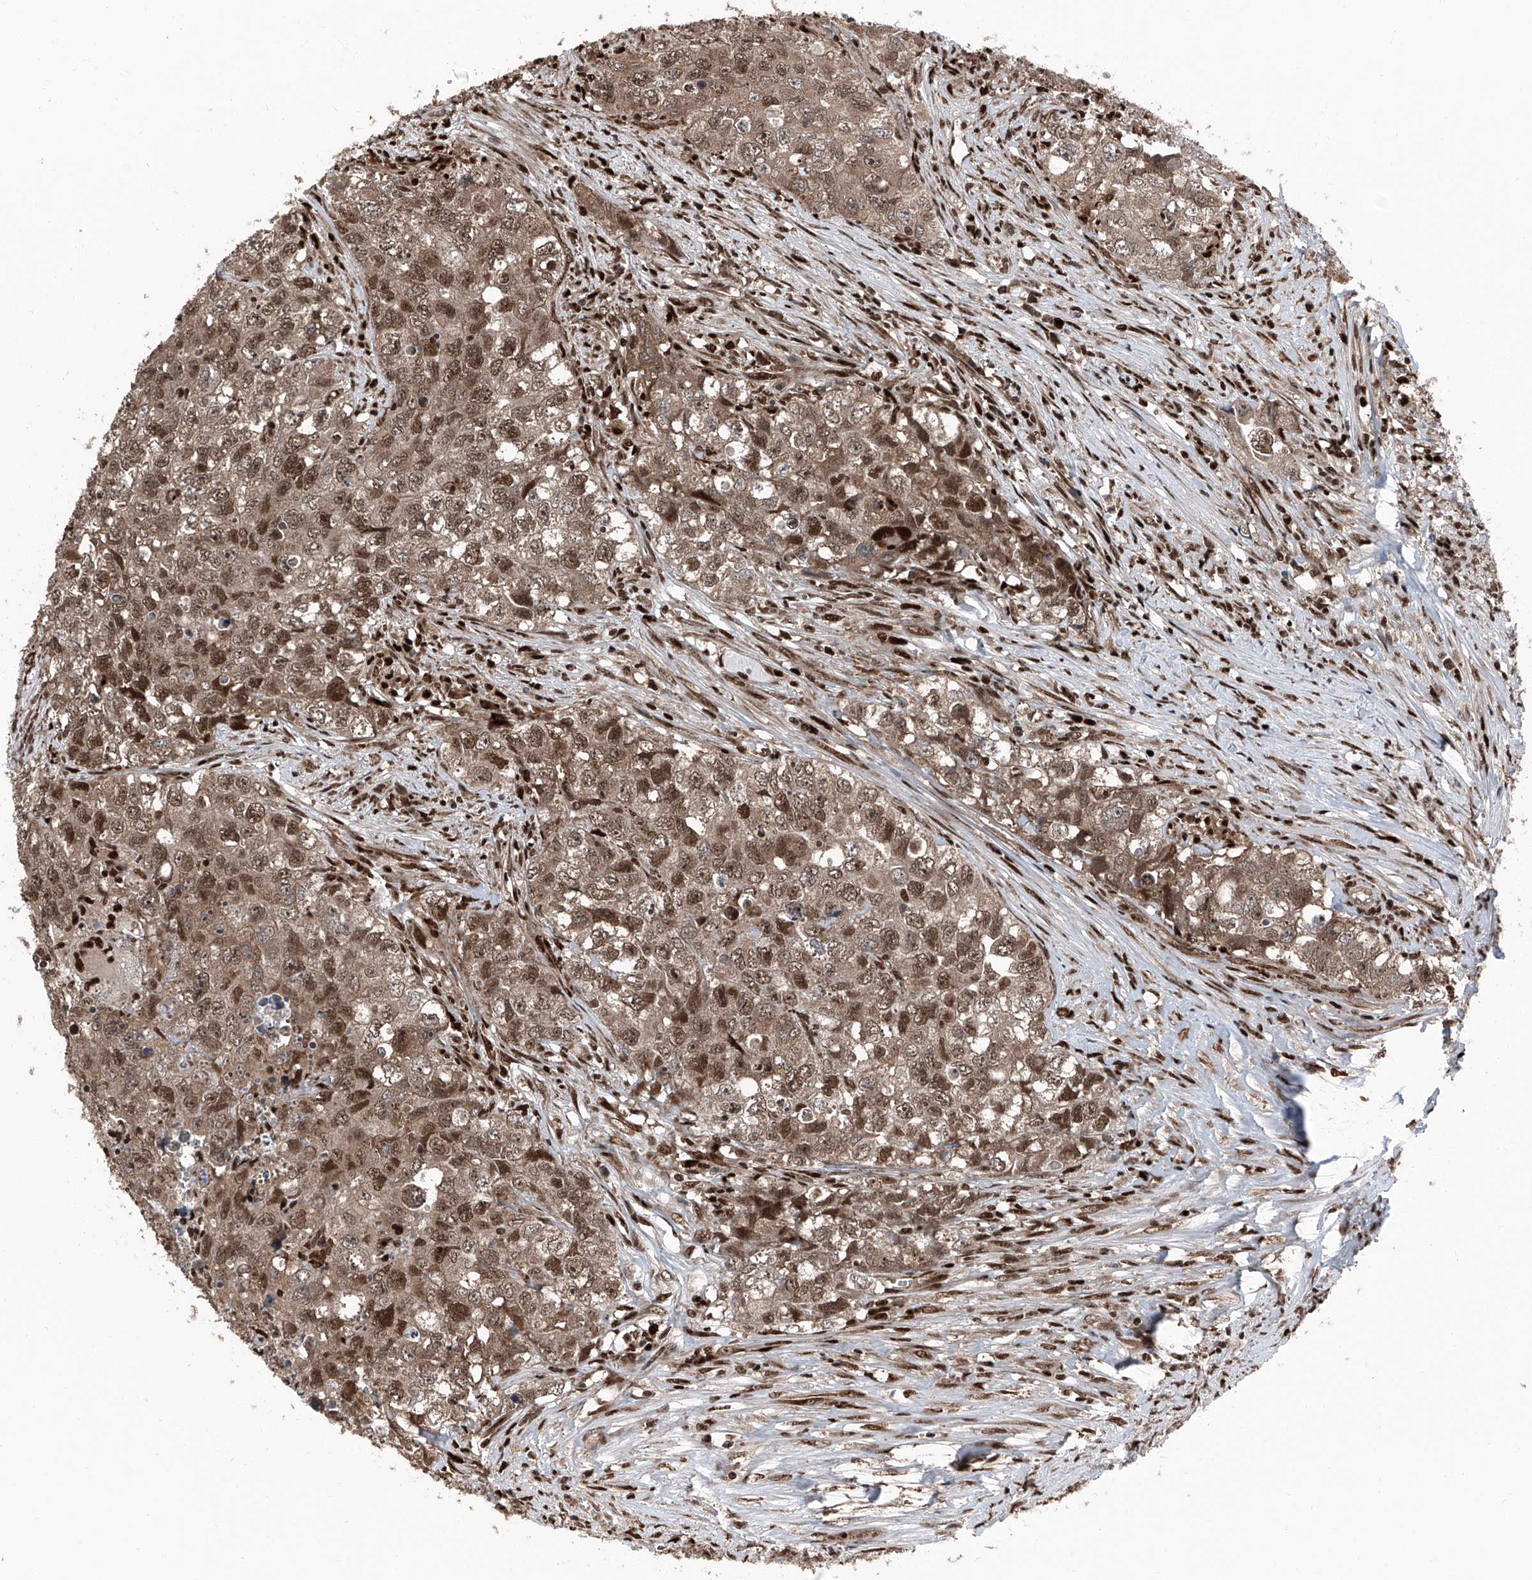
{"staining": {"intensity": "moderate", "quantity": ">75%", "location": "cytoplasmic/membranous,nuclear"}, "tissue": "testis cancer", "cell_type": "Tumor cells", "image_type": "cancer", "snomed": [{"axis": "morphology", "description": "Seminoma, NOS"}, {"axis": "morphology", "description": "Carcinoma, Embryonal, NOS"}, {"axis": "topography", "description": "Testis"}], "caption": "Moderate cytoplasmic/membranous and nuclear protein positivity is seen in approximately >75% of tumor cells in embryonal carcinoma (testis).", "gene": "FKBP5", "patient": {"sex": "male", "age": 43}}